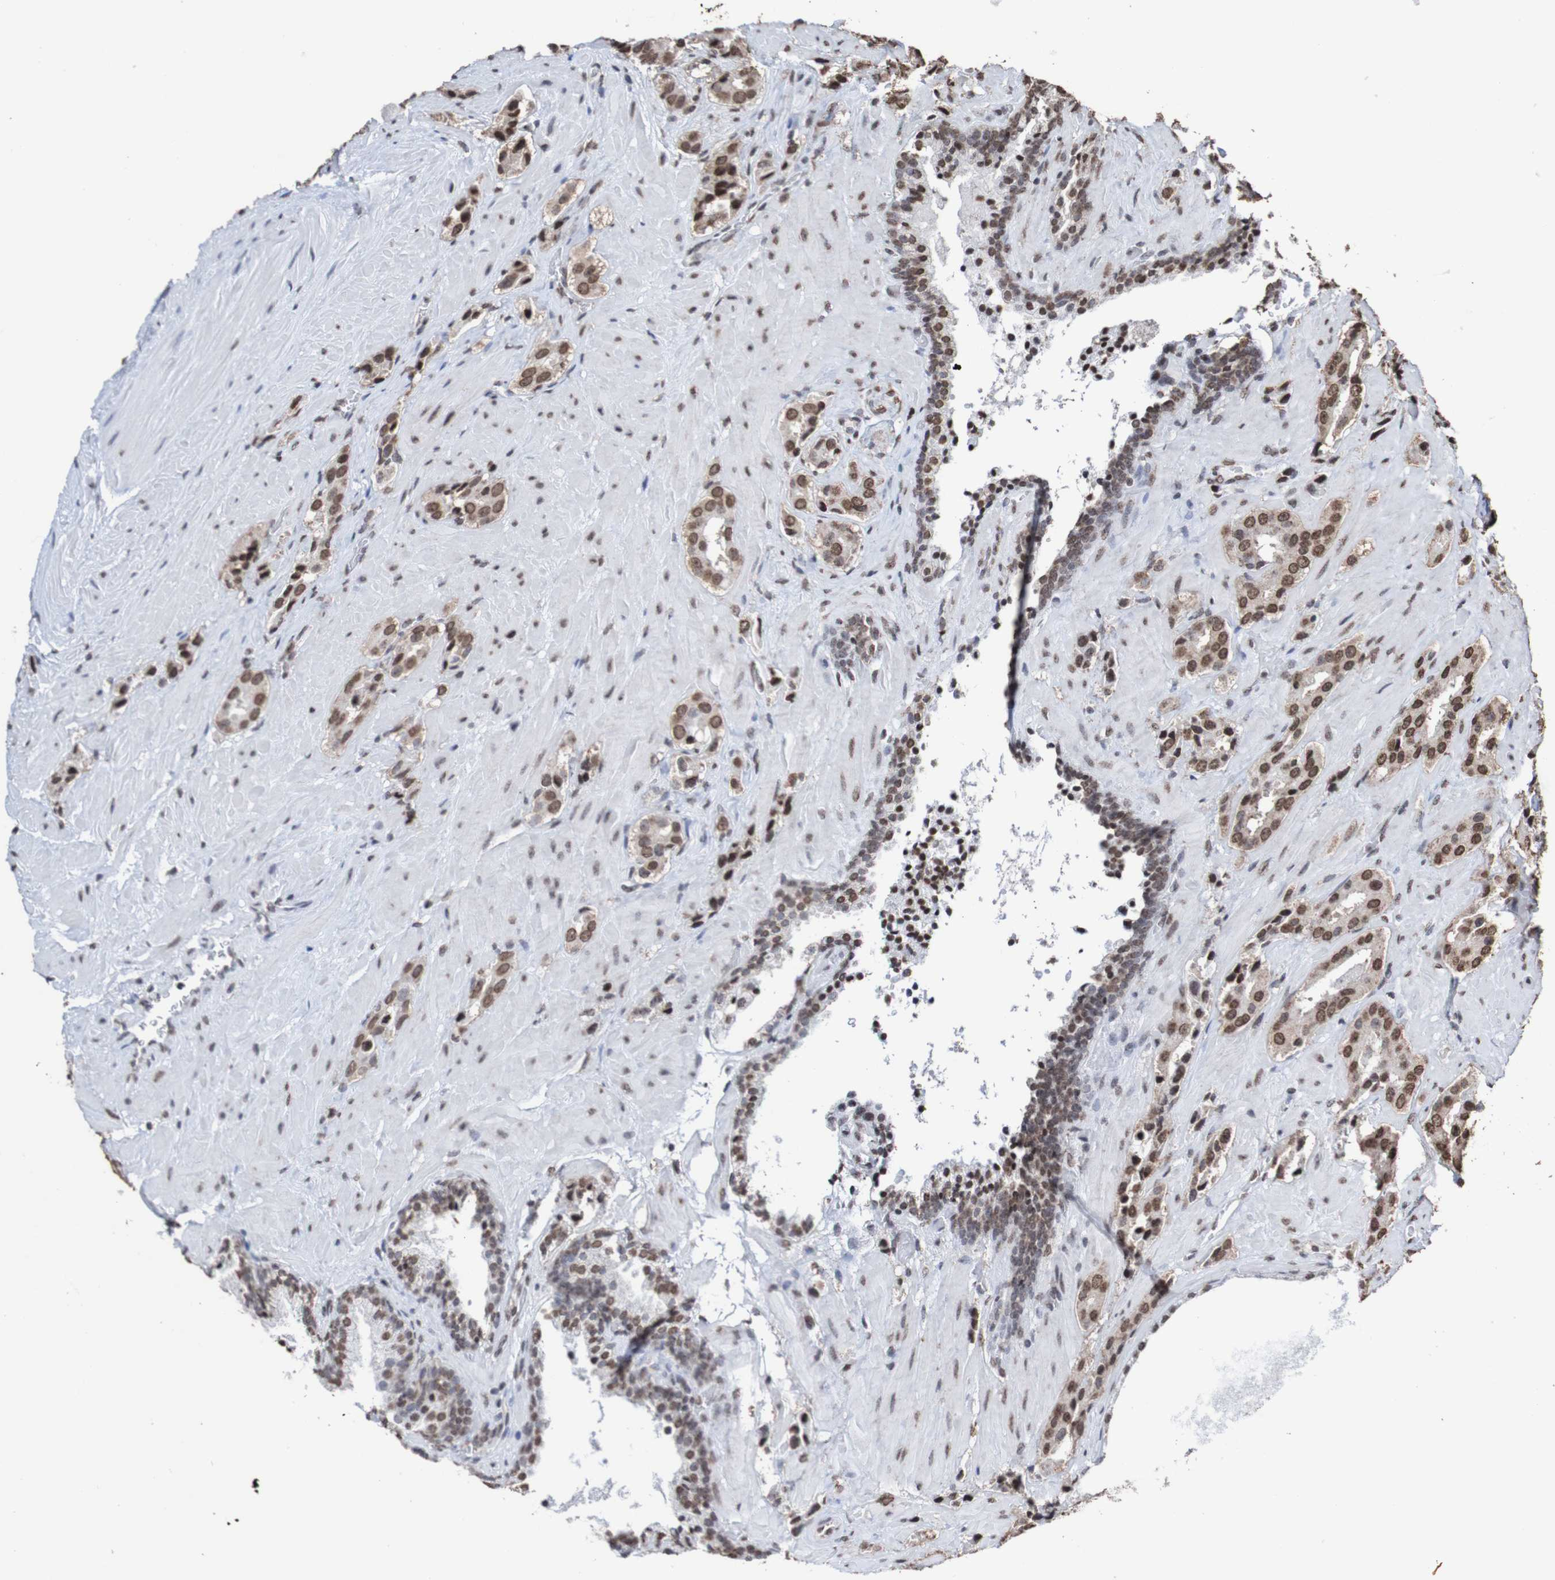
{"staining": {"intensity": "moderate", "quantity": ">75%", "location": "nuclear"}, "tissue": "prostate cancer", "cell_type": "Tumor cells", "image_type": "cancer", "snomed": [{"axis": "morphology", "description": "Adenocarcinoma, High grade"}, {"axis": "topography", "description": "Prostate"}], "caption": "Brown immunohistochemical staining in human prostate cancer exhibits moderate nuclear staining in about >75% of tumor cells.", "gene": "GFI1", "patient": {"sex": "male", "age": 64}}